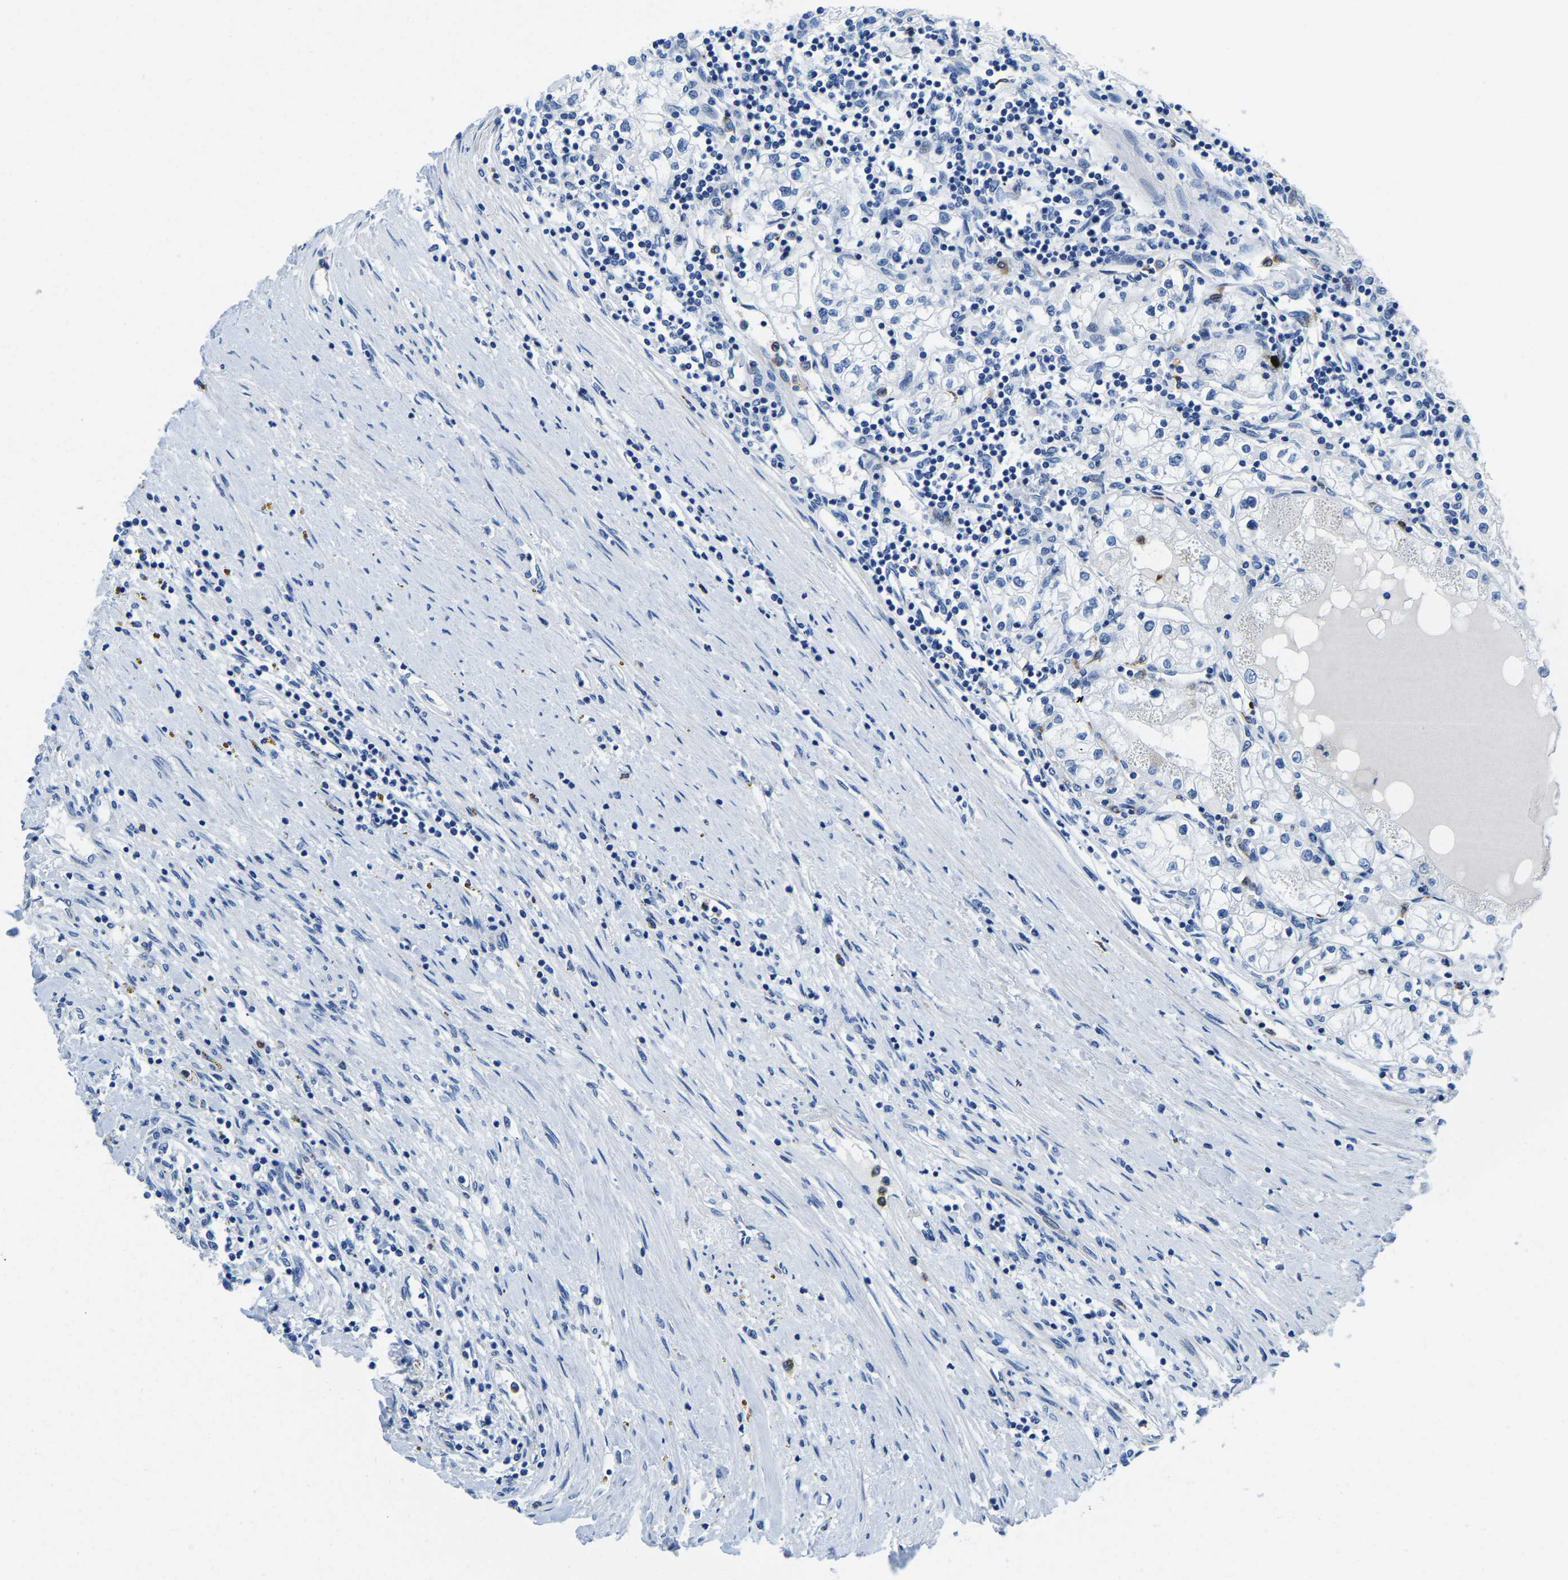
{"staining": {"intensity": "negative", "quantity": "none", "location": "none"}, "tissue": "renal cancer", "cell_type": "Tumor cells", "image_type": "cancer", "snomed": [{"axis": "morphology", "description": "Adenocarcinoma, NOS"}, {"axis": "topography", "description": "Kidney"}], "caption": "Immunohistochemistry (IHC) image of neoplastic tissue: renal cancer stained with DAB (3,3'-diaminobenzidine) exhibits no significant protein staining in tumor cells.", "gene": "MS4A3", "patient": {"sex": "male", "age": 68}}